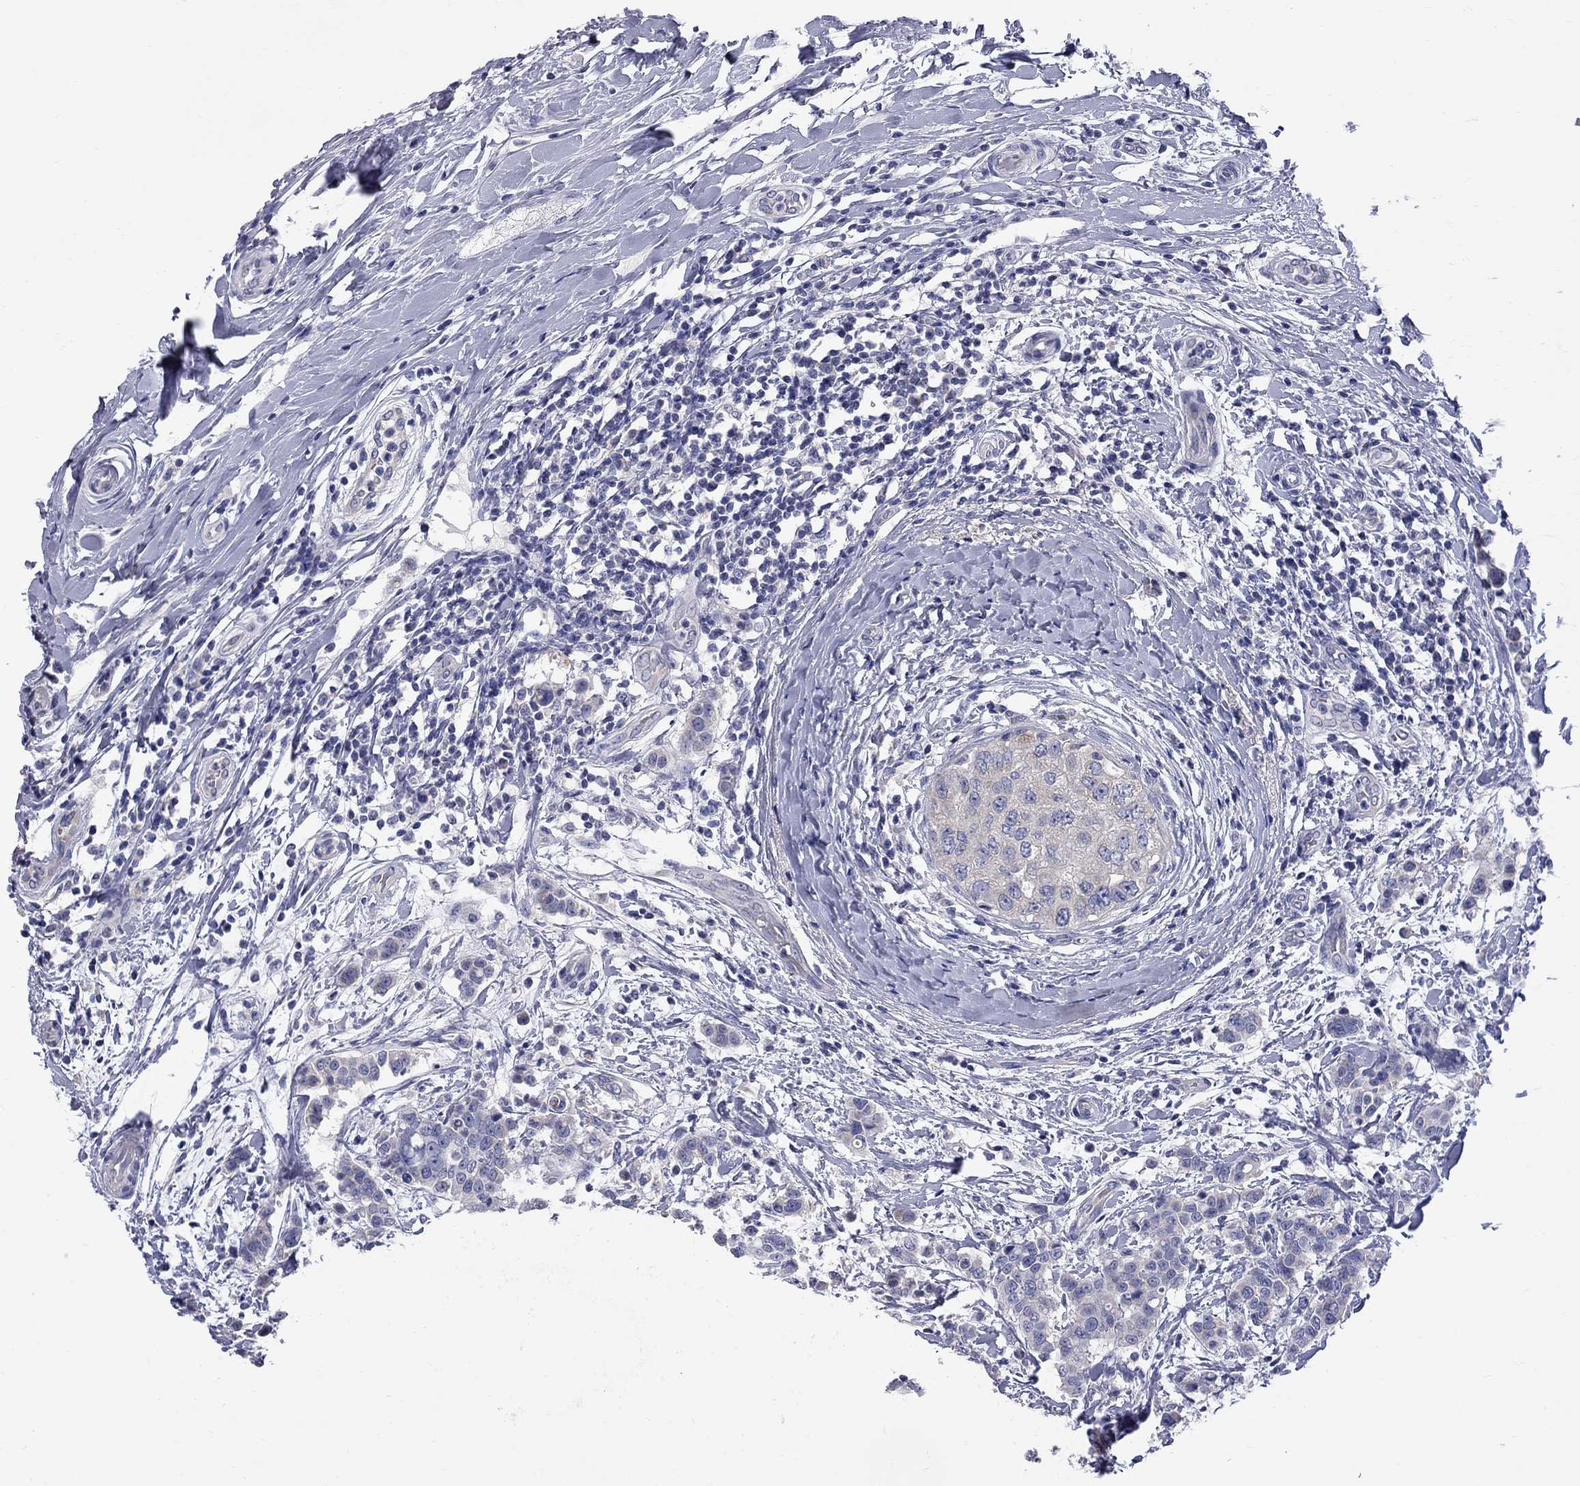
{"staining": {"intensity": "negative", "quantity": "none", "location": "none"}, "tissue": "breast cancer", "cell_type": "Tumor cells", "image_type": "cancer", "snomed": [{"axis": "morphology", "description": "Duct carcinoma"}, {"axis": "topography", "description": "Breast"}], "caption": "Immunohistochemistry of breast cancer reveals no expression in tumor cells.", "gene": "ABCB4", "patient": {"sex": "female", "age": 27}}